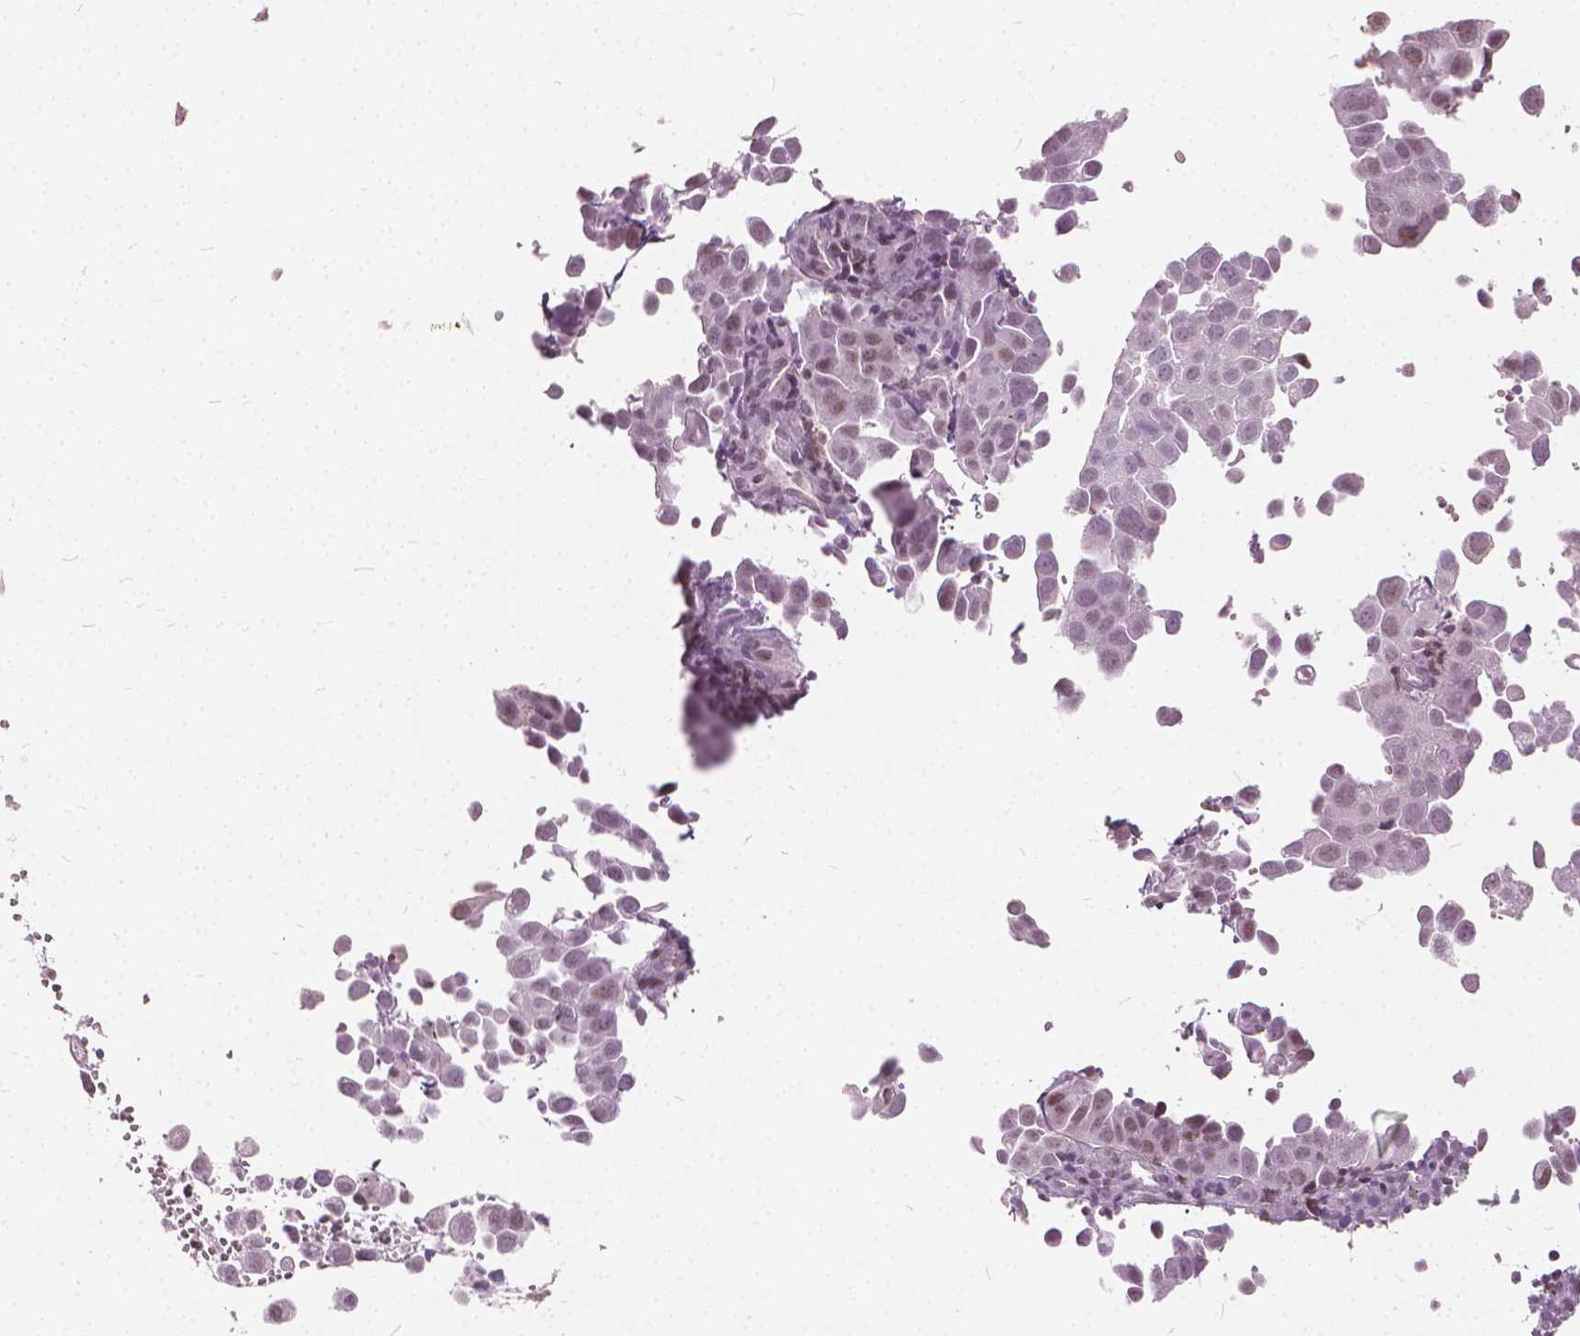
{"staining": {"intensity": "weak", "quantity": "25%-75%", "location": "nuclear"}, "tissue": "cervical cancer", "cell_type": "Tumor cells", "image_type": "cancer", "snomed": [{"axis": "morphology", "description": "Squamous cell carcinoma, NOS"}, {"axis": "topography", "description": "Cervix"}], "caption": "High-power microscopy captured an immunohistochemistry (IHC) photomicrograph of squamous cell carcinoma (cervical), revealing weak nuclear staining in approximately 25%-75% of tumor cells. Using DAB (brown) and hematoxylin (blue) stains, captured at high magnification using brightfield microscopy.", "gene": "STAT5B", "patient": {"sex": "female", "age": 55}}